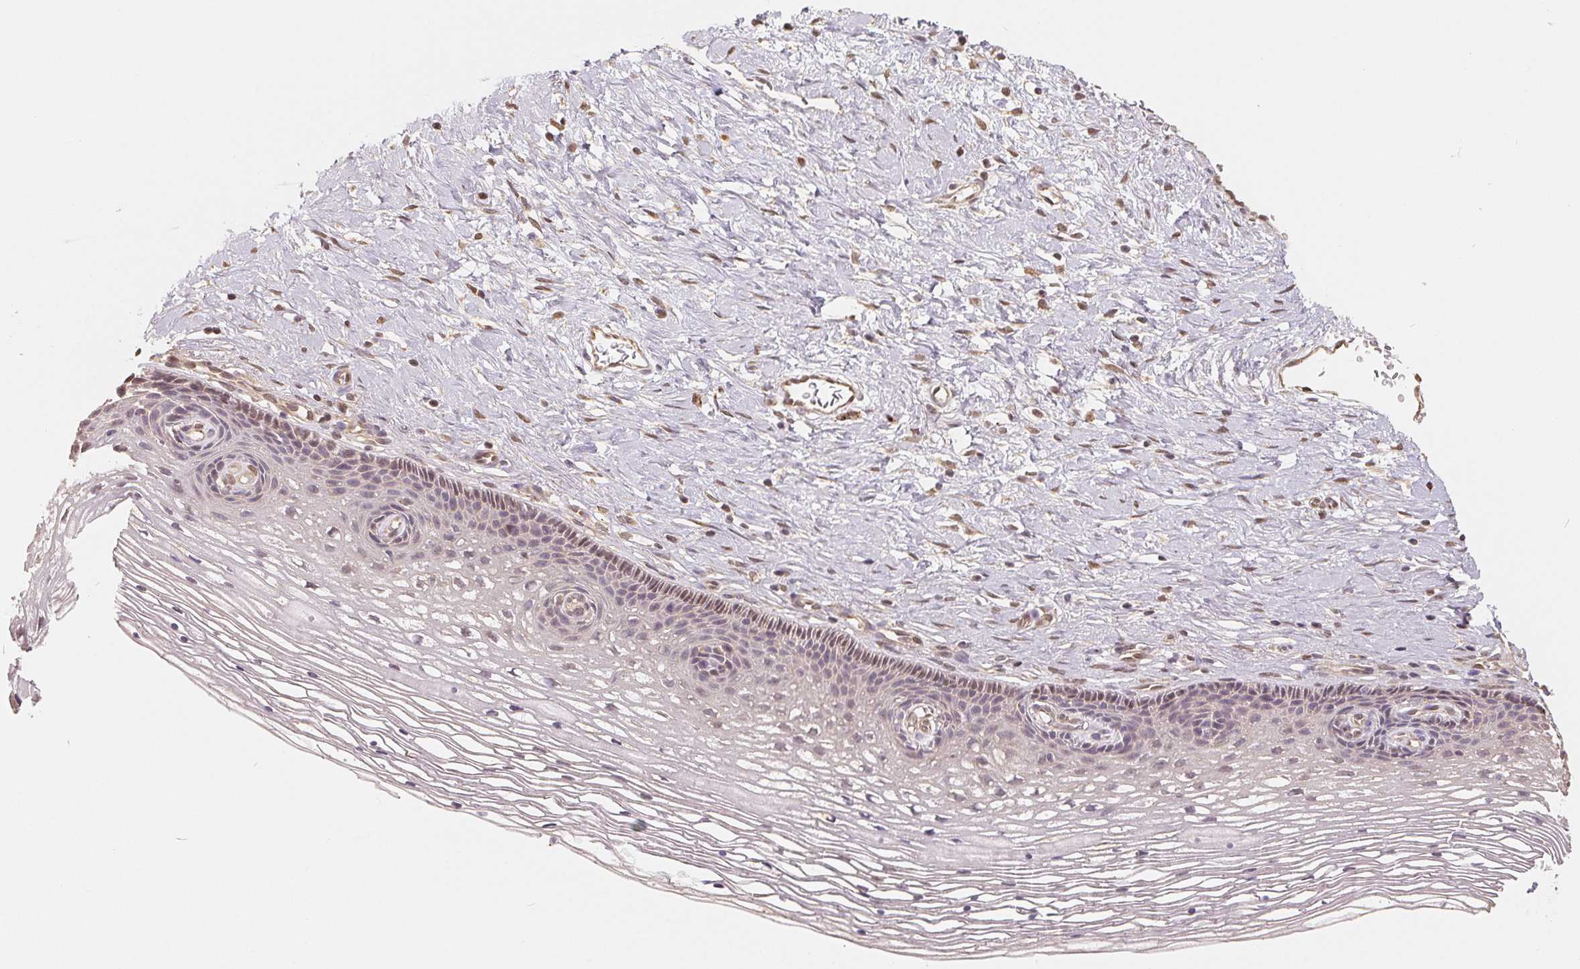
{"staining": {"intensity": "weak", "quantity": ">75%", "location": "cytoplasmic/membranous,nuclear"}, "tissue": "cervix", "cell_type": "Glandular cells", "image_type": "normal", "snomed": [{"axis": "morphology", "description": "Normal tissue, NOS"}, {"axis": "topography", "description": "Cervix"}], "caption": "Approximately >75% of glandular cells in unremarkable cervix reveal weak cytoplasmic/membranous,nuclear protein staining as visualized by brown immunohistochemical staining.", "gene": "GUSB", "patient": {"sex": "female", "age": 34}}